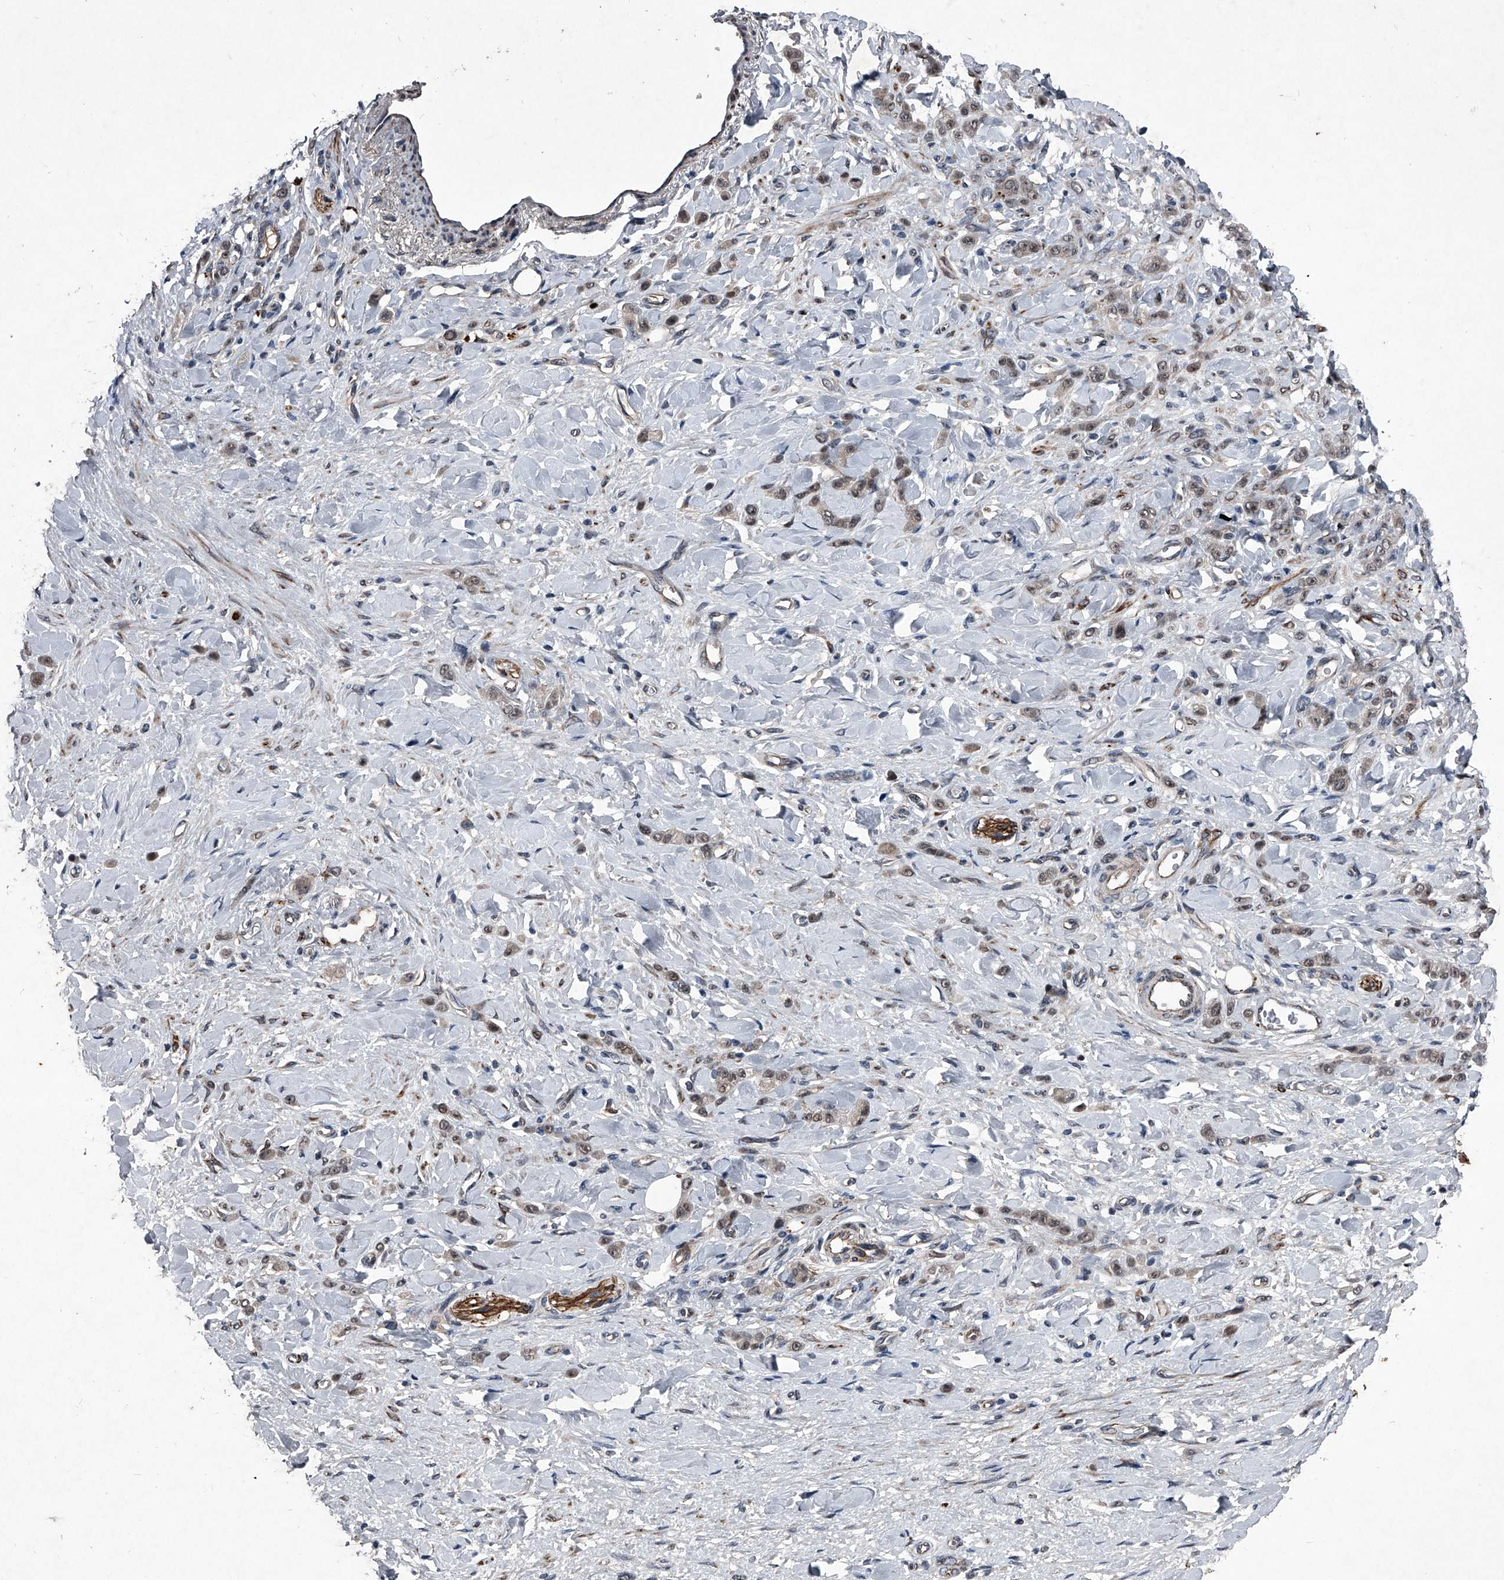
{"staining": {"intensity": "weak", "quantity": ">75%", "location": "cytoplasmic/membranous,nuclear"}, "tissue": "stomach cancer", "cell_type": "Tumor cells", "image_type": "cancer", "snomed": [{"axis": "morphology", "description": "Normal tissue, NOS"}, {"axis": "morphology", "description": "Adenocarcinoma, NOS"}, {"axis": "topography", "description": "Stomach"}], "caption": "Tumor cells reveal low levels of weak cytoplasmic/membranous and nuclear staining in approximately >75% of cells in human stomach cancer (adenocarcinoma).", "gene": "MAPKAP1", "patient": {"sex": "male", "age": 82}}